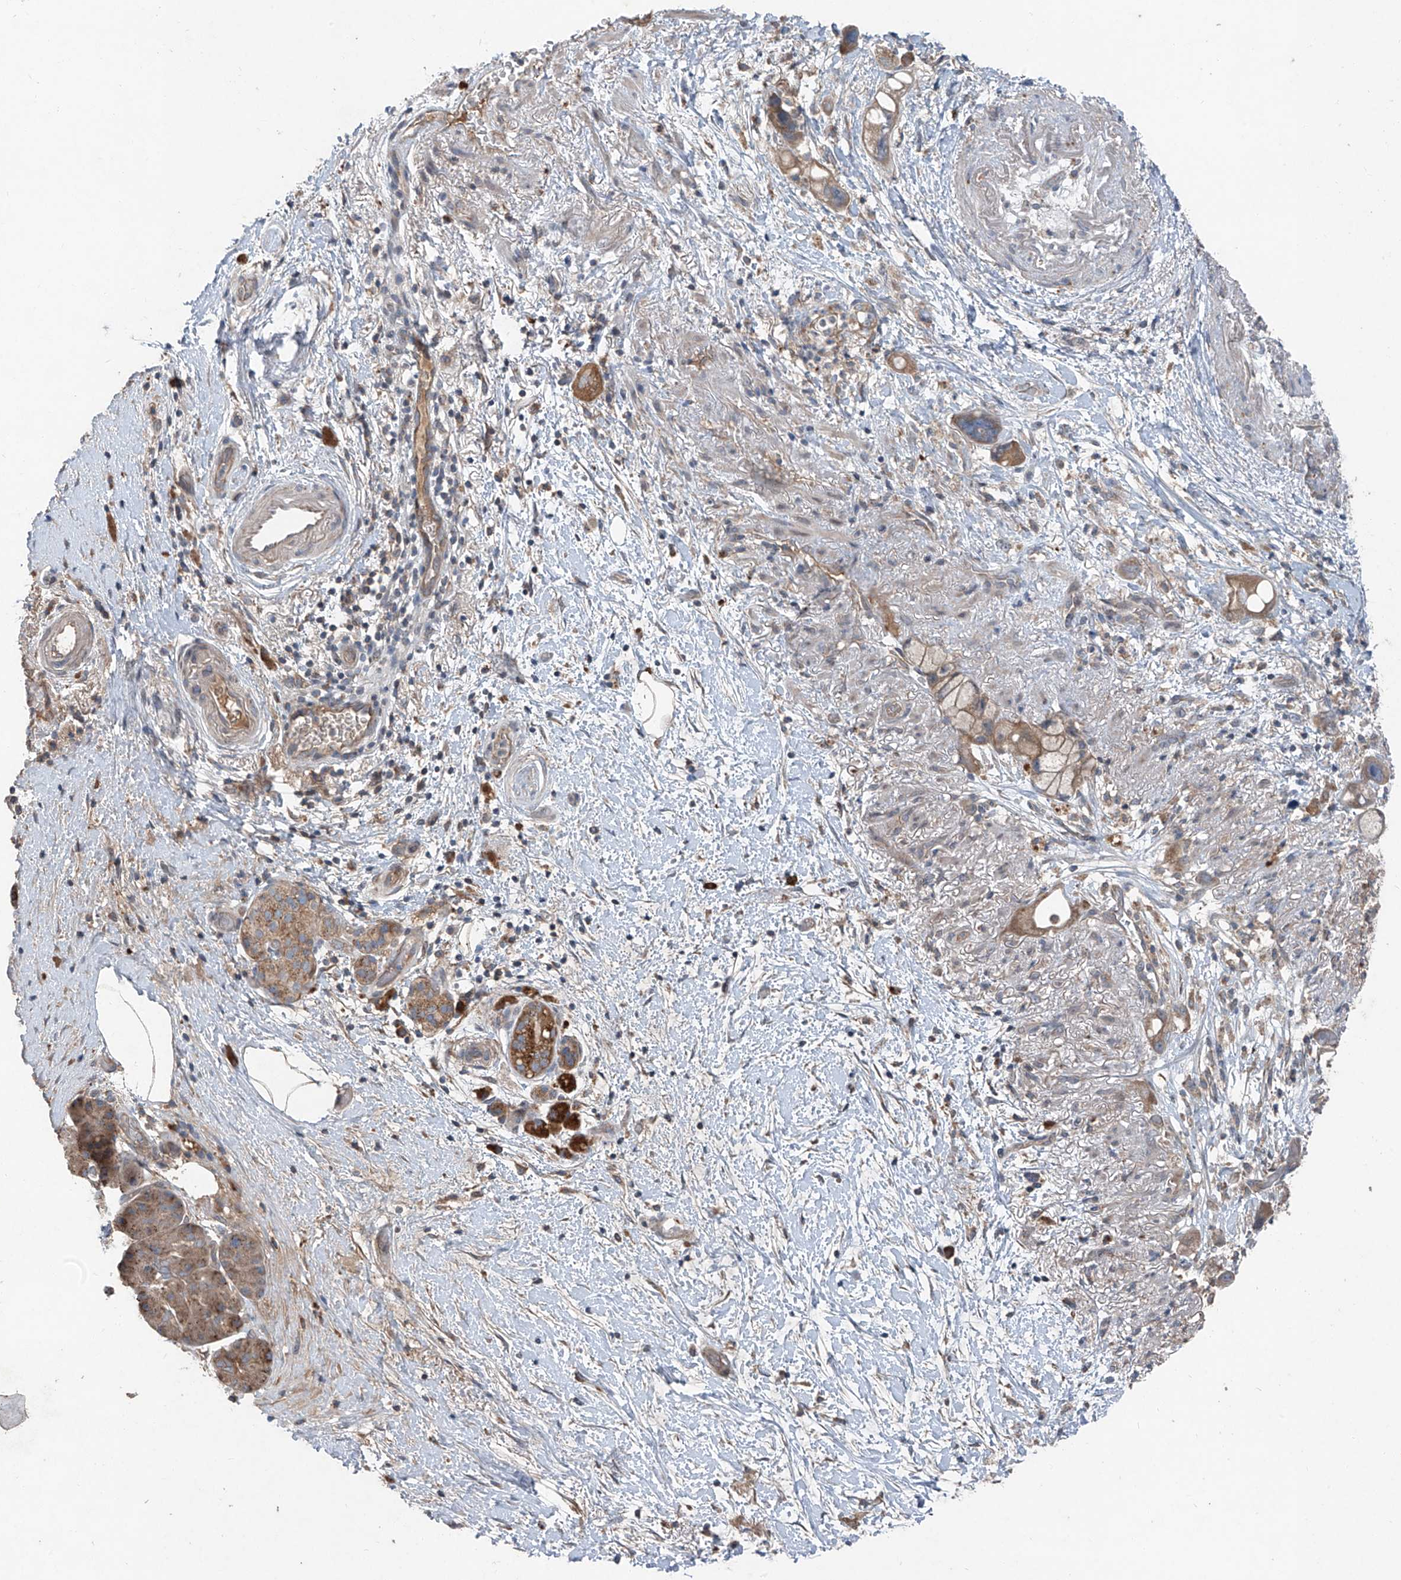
{"staining": {"intensity": "weak", "quantity": ">75%", "location": "cytoplasmic/membranous"}, "tissue": "pancreatic cancer", "cell_type": "Tumor cells", "image_type": "cancer", "snomed": [{"axis": "morphology", "description": "Normal tissue, NOS"}, {"axis": "morphology", "description": "Adenocarcinoma, NOS"}, {"axis": "topography", "description": "Pancreas"}], "caption": "Immunohistochemical staining of adenocarcinoma (pancreatic) displays low levels of weak cytoplasmic/membranous protein positivity in about >75% of tumor cells.", "gene": "FOXRED2", "patient": {"sex": "female", "age": 68}}